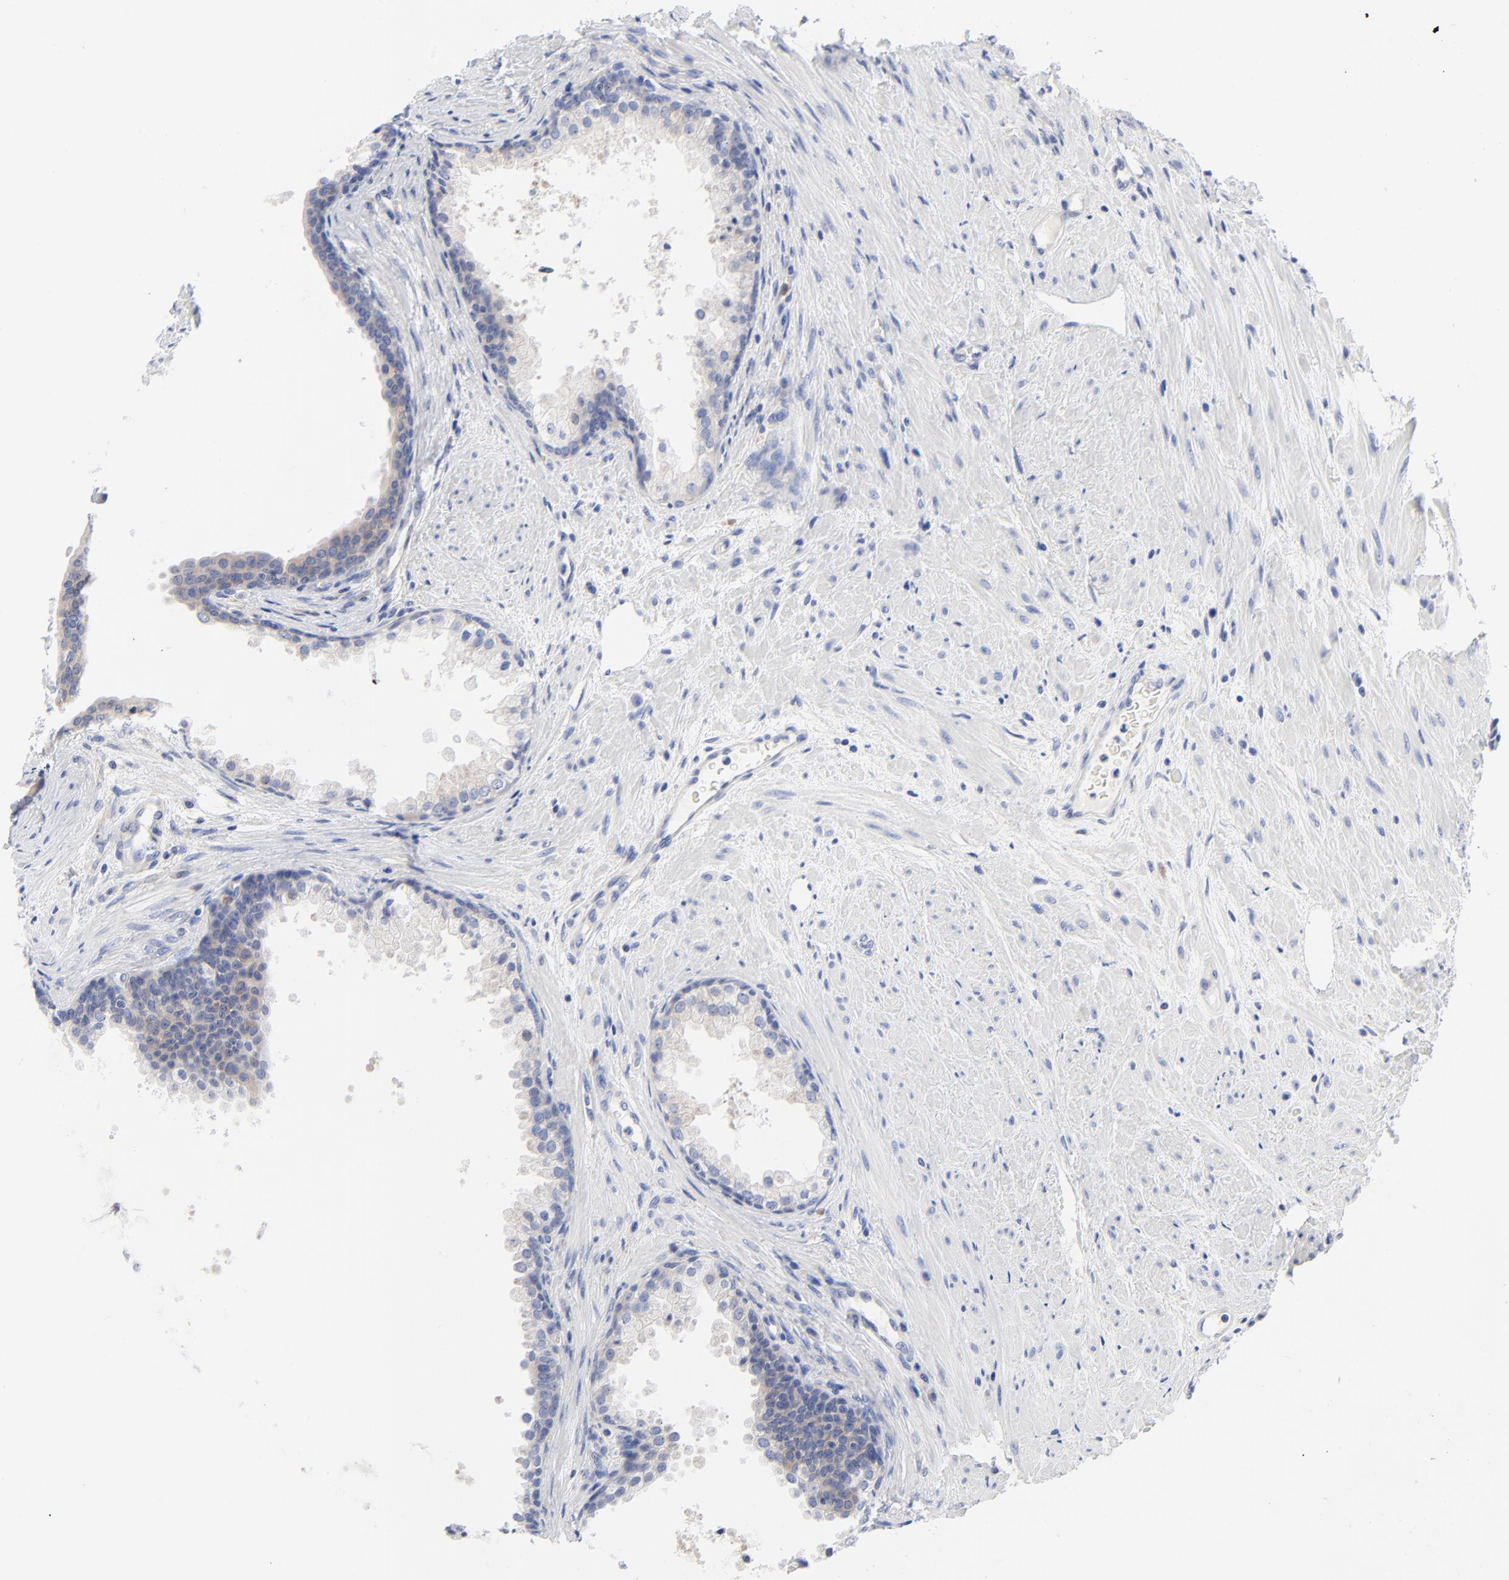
{"staining": {"intensity": "negative", "quantity": "none", "location": "none"}, "tissue": "prostate cancer", "cell_type": "Tumor cells", "image_type": "cancer", "snomed": [{"axis": "morphology", "description": "Adenocarcinoma, Medium grade"}, {"axis": "topography", "description": "Prostate"}], "caption": "Adenocarcinoma (medium-grade) (prostate) stained for a protein using immunohistochemistry (IHC) displays no staining tumor cells.", "gene": "STAT2", "patient": {"sex": "male", "age": 70}}